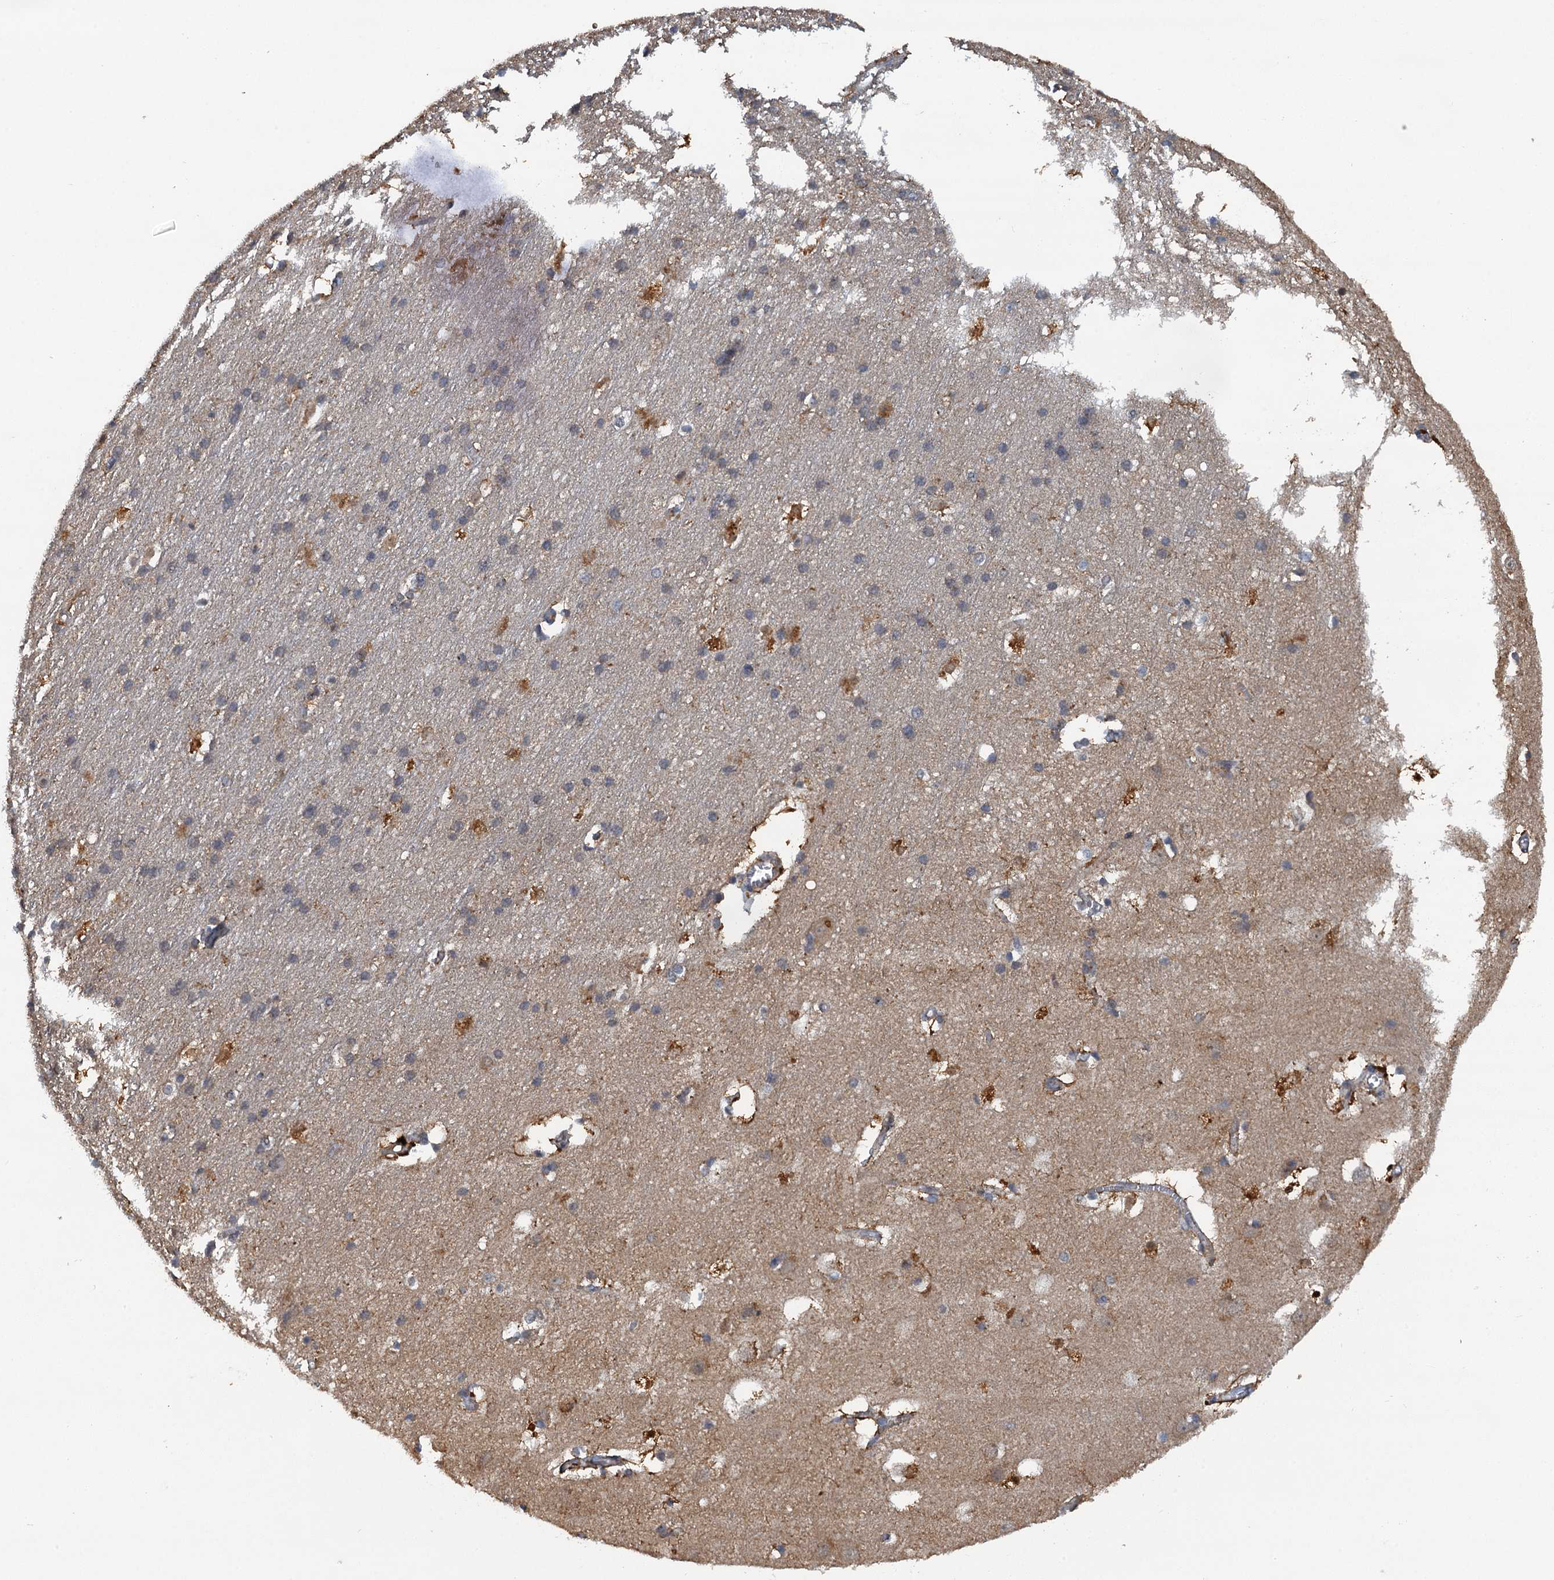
{"staining": {"intensity": "negative", "quantity": "none", "location": "none"}, "tissue": "cerebral cortex", "cell_type": "Endothelial cells", "image_type": "normal", "snomed": [{"axis": "morphology", "description": "Normal tissue, NOS"}, {"axis": "topography", "description": "Cerebral cortex"}], "caption": "IHC image of benign cerebral cortex: human cerebral cortex stained with DAB (3,3'-diaminobenzidine) shows no significant protein expression in endothelial cells. (Stains: DAB immunohistochemistry with hematoxylin counter stain, Microscopy: brightfield microscopy at high magnification).", "gene": "HAPLN3", "patient": {"sex": "male", "age": 54}}